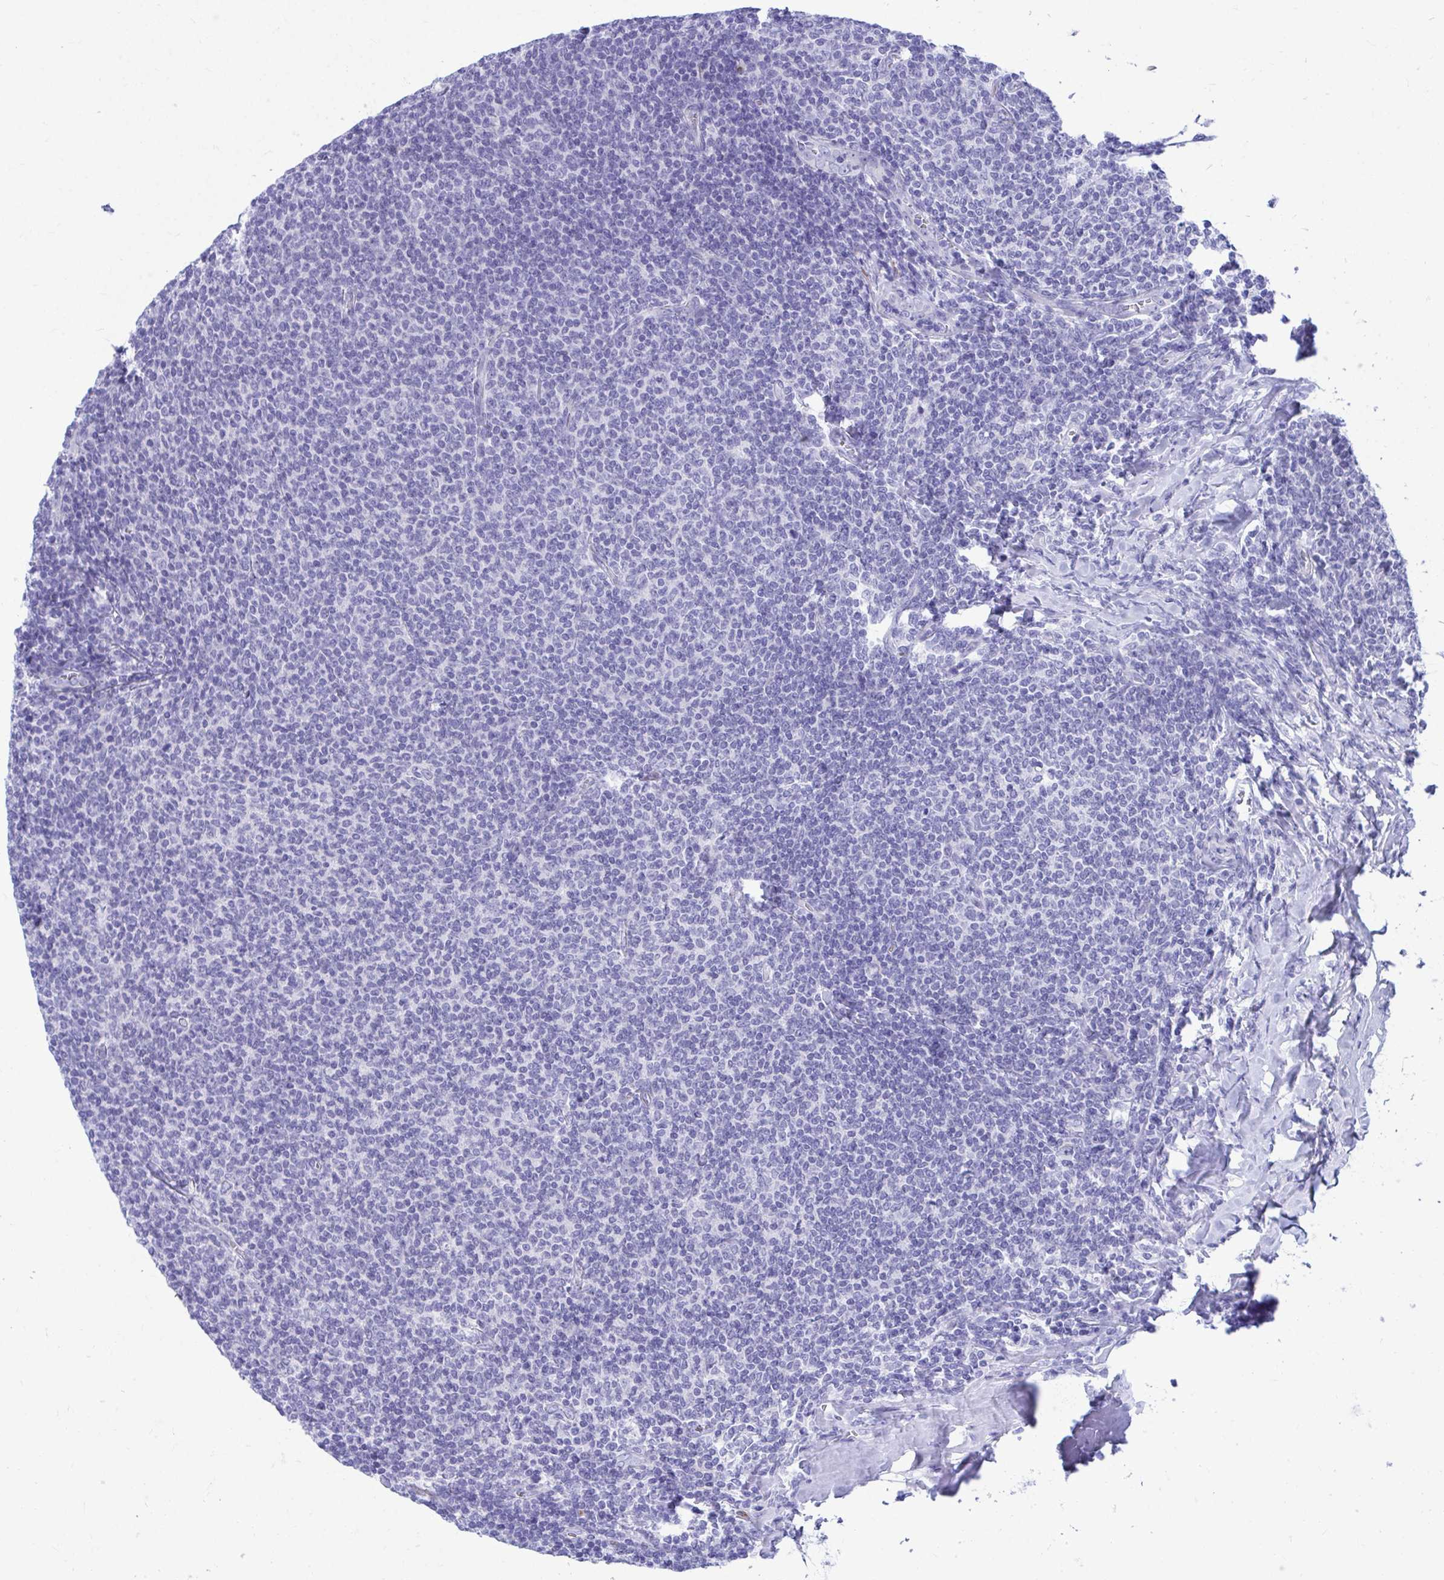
{"staining": {"intensity": "negative", "quantity": "none", "location": "none"}, "tissue": "lymphoma", "cell_type": "Tumor cells", "image_type": "cancer", "snomed": [{"axis": "morphology", "description": "Malignant lymphoma, non-Hodgkin's type, Low grade"}, {"axis": "topography", "description": "Lymph node"}], "caption": "Immunohistochemistry (IHC) micrograph of neoplastic tissue: malignant lymphoma, non-Hodgkin's type (low-grade) stained with DAB exhibits no significant protein staining in tumor cells. (DAB immunohistochemistry (IHC) with hematoxylin counter stain).", "gene": "SHISA8", "patient": {"sex": "male", "age": 52}}